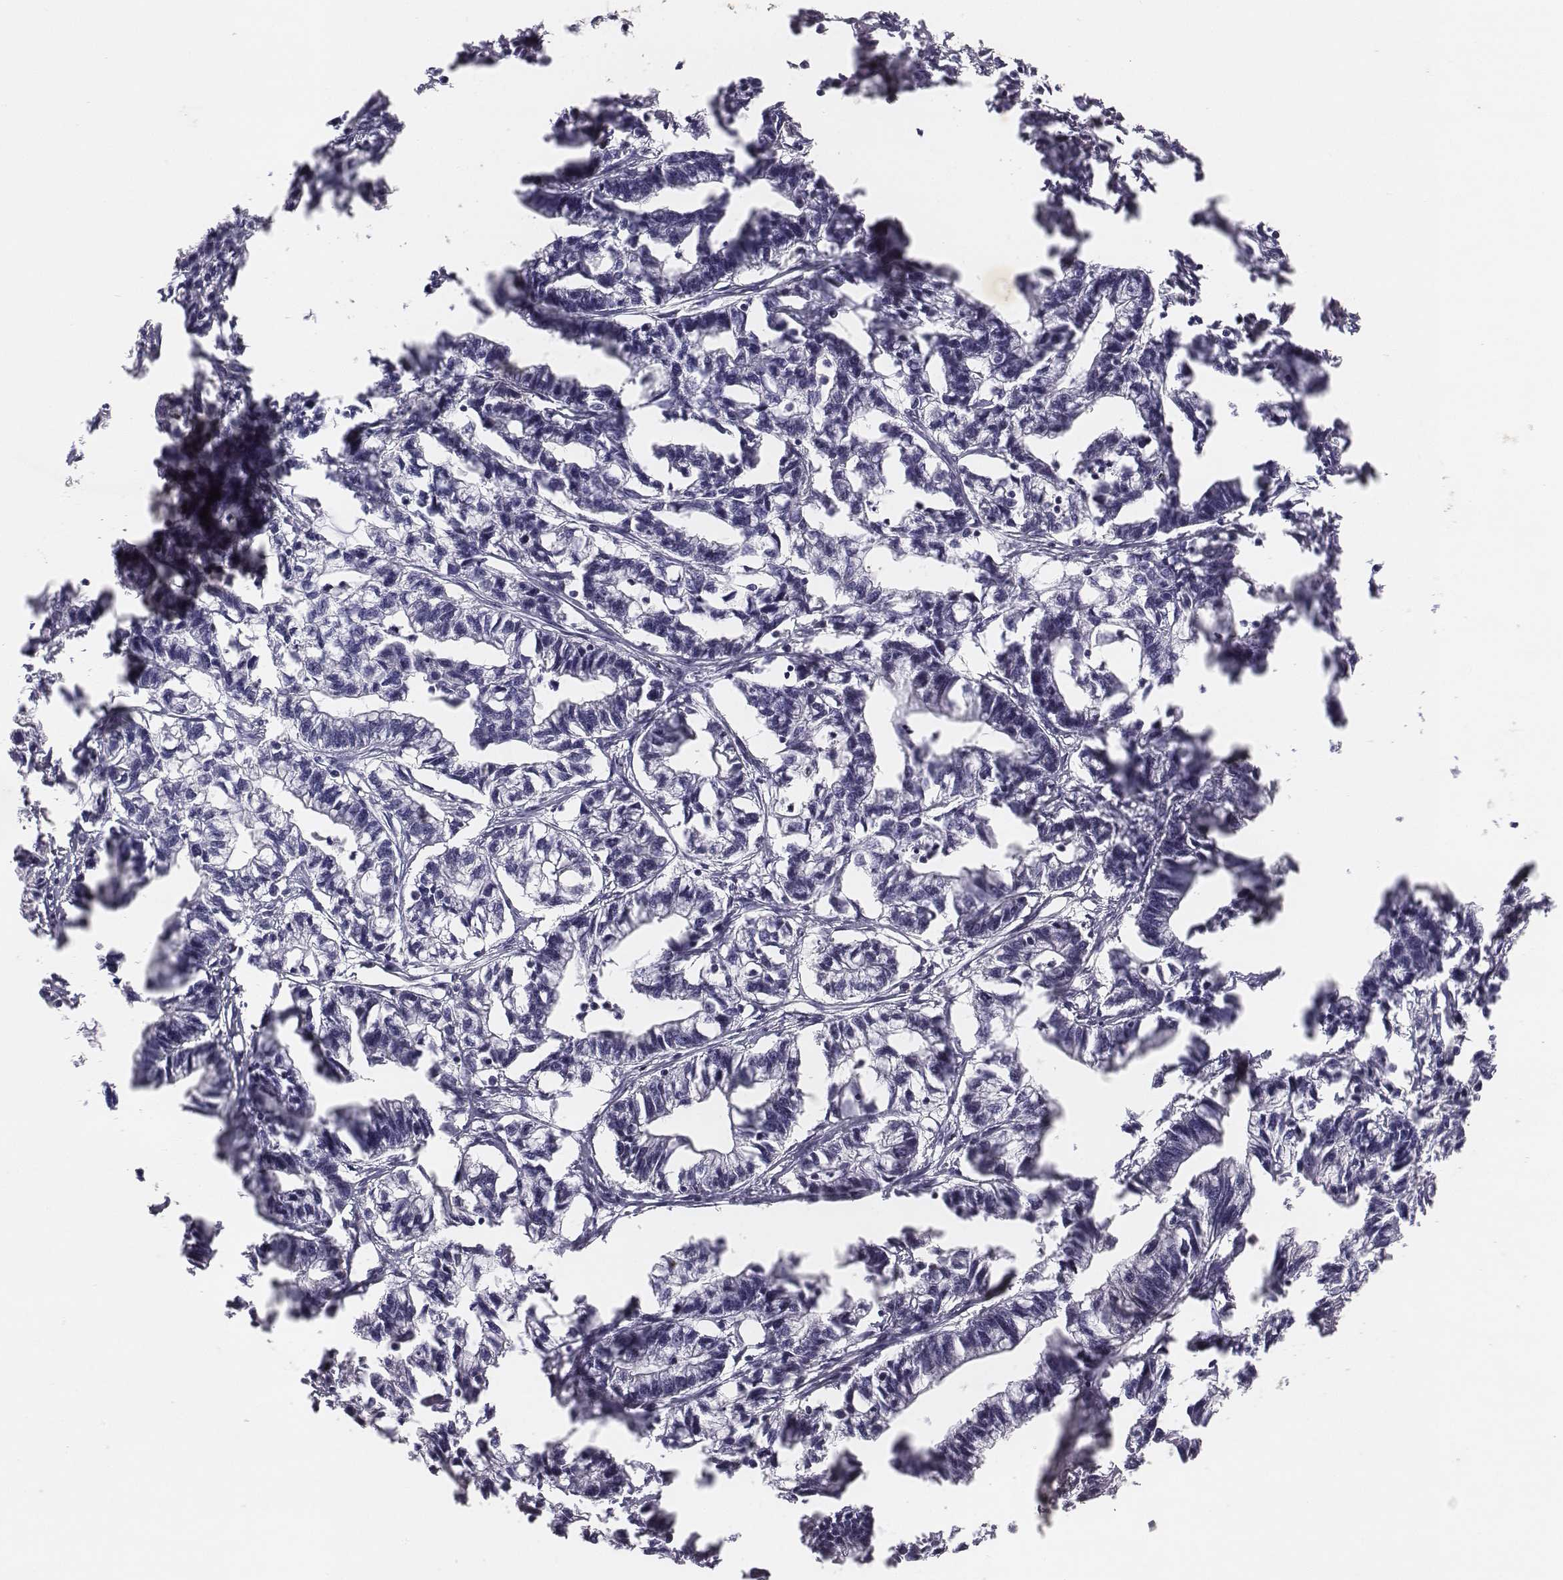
{"staining": {"intensity": "negative", "quantity": "none", "location": "none"}, "tissue": "stomach cancer", "cell_type": "Tumor cells", "image_type": "cancer", "snomed": [{"axis": "morphology", "description": "Adenocarcinoma, NOS"}, {"axis": "topography", "description": "Stomach"}], "caption": "Immunohistochemical staining of stomach adenocarcinoma exhibits no significant positivity in tumor cells. (Stains: DAB (3,3'-diaminobenzidine) IHC with hematoxylin counter stain, Microscopy: brightfield microscopy at high magnification).", "gene": "PTPRG", "patient": {"sex": "male", "age": 83}}